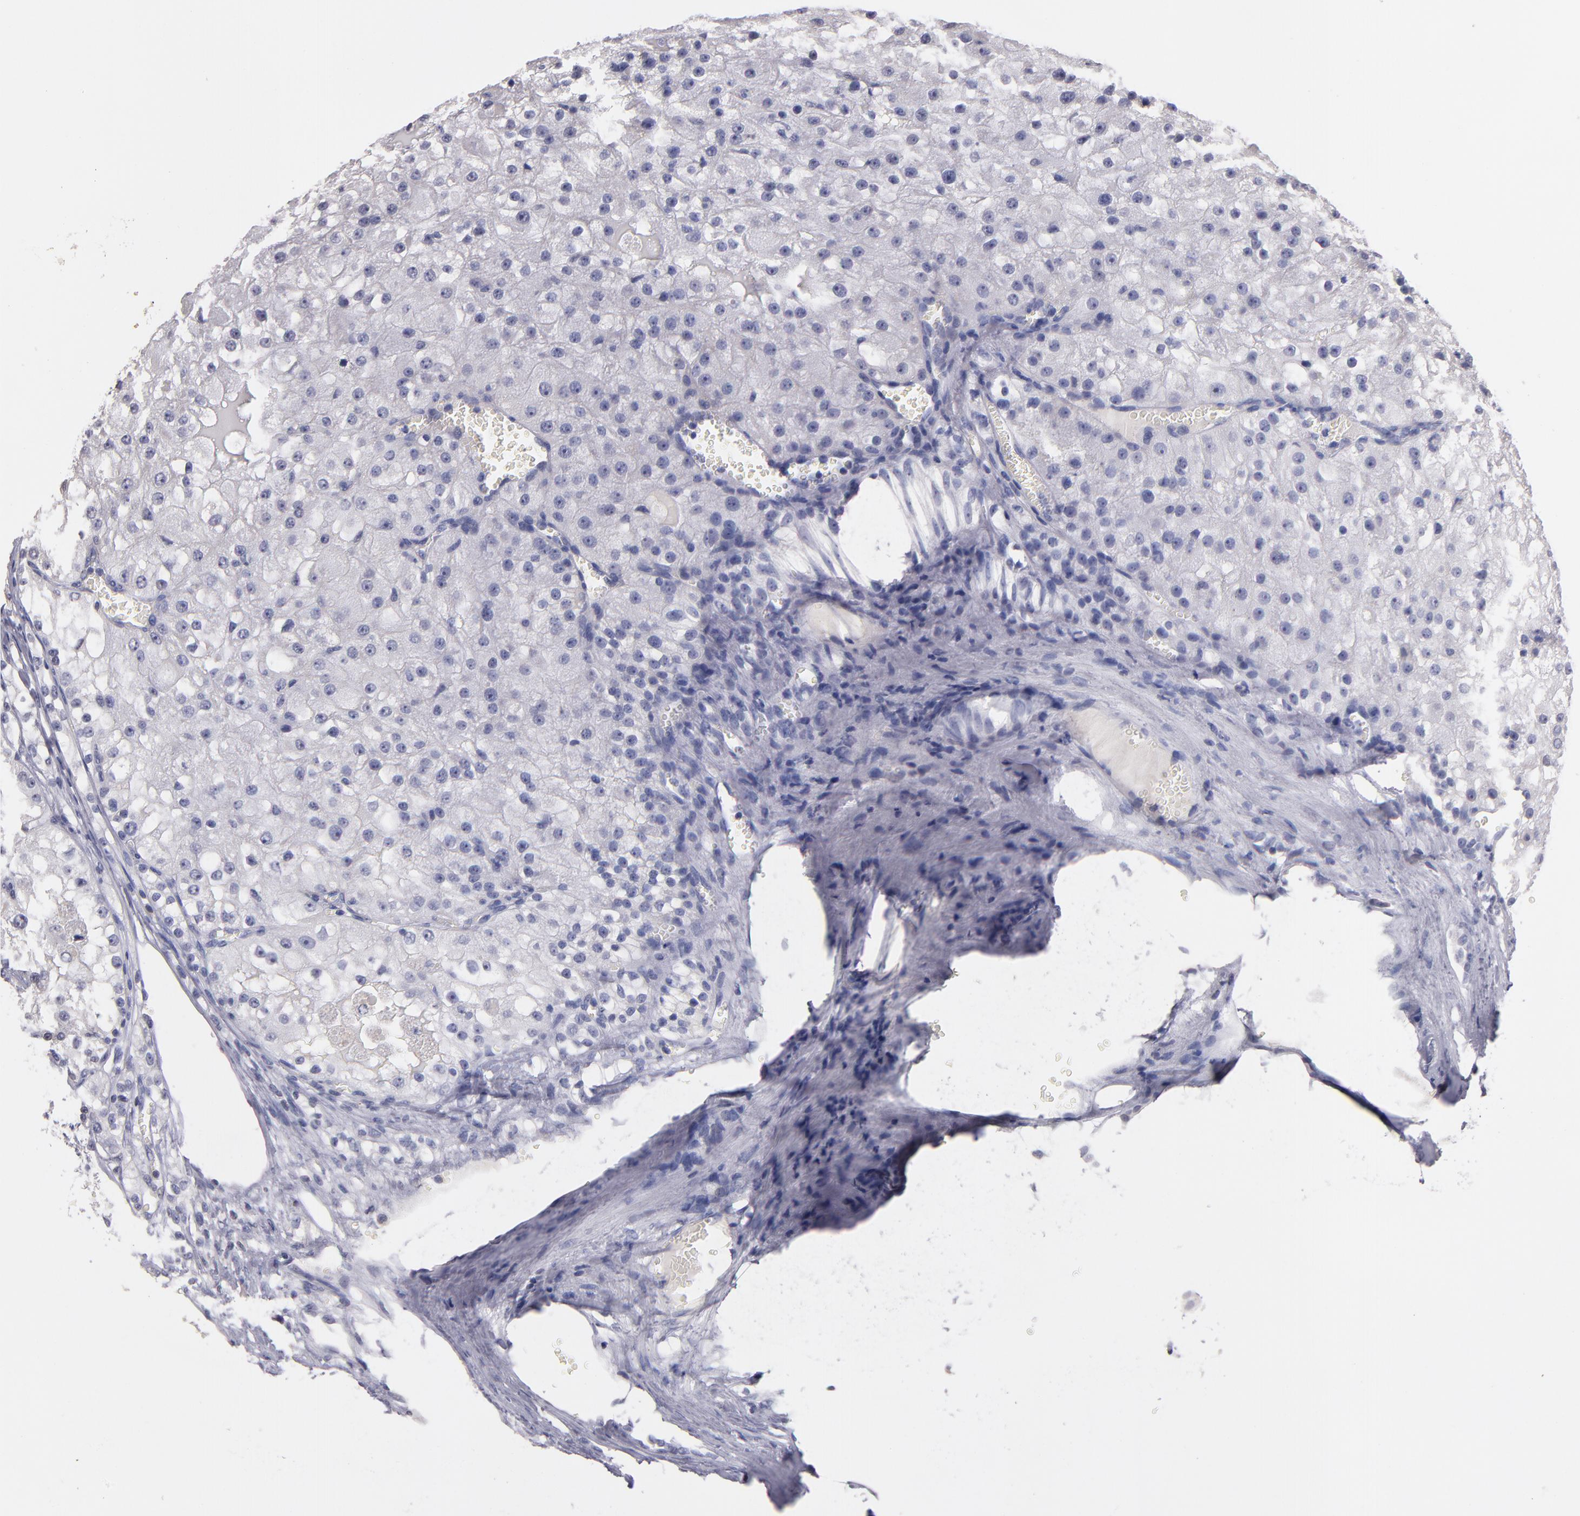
{"staining": {"intensity": "negative", "quantity": "none", "location": "none"}, "tissue": "renal cancer", "cell_type": "Tumor cells", "image_type": "cancer", "snomed": [{"axis": "morphology", "description": "Adenocarcinoma, NOS"}, {"axis": "topography", "description": "Kidney"}], "caption": "A high-resolution photomicrograph shows immunohistochemistry staining of renal cancer (adenocarcinoma), which shows no significant positivity in tumor cells. (DAB (3,3'-diaminobenzidine) IHC with hematoxylin counter stain).", "gene": "SOX10", "patient": {"sex": "female", "age": 74}}